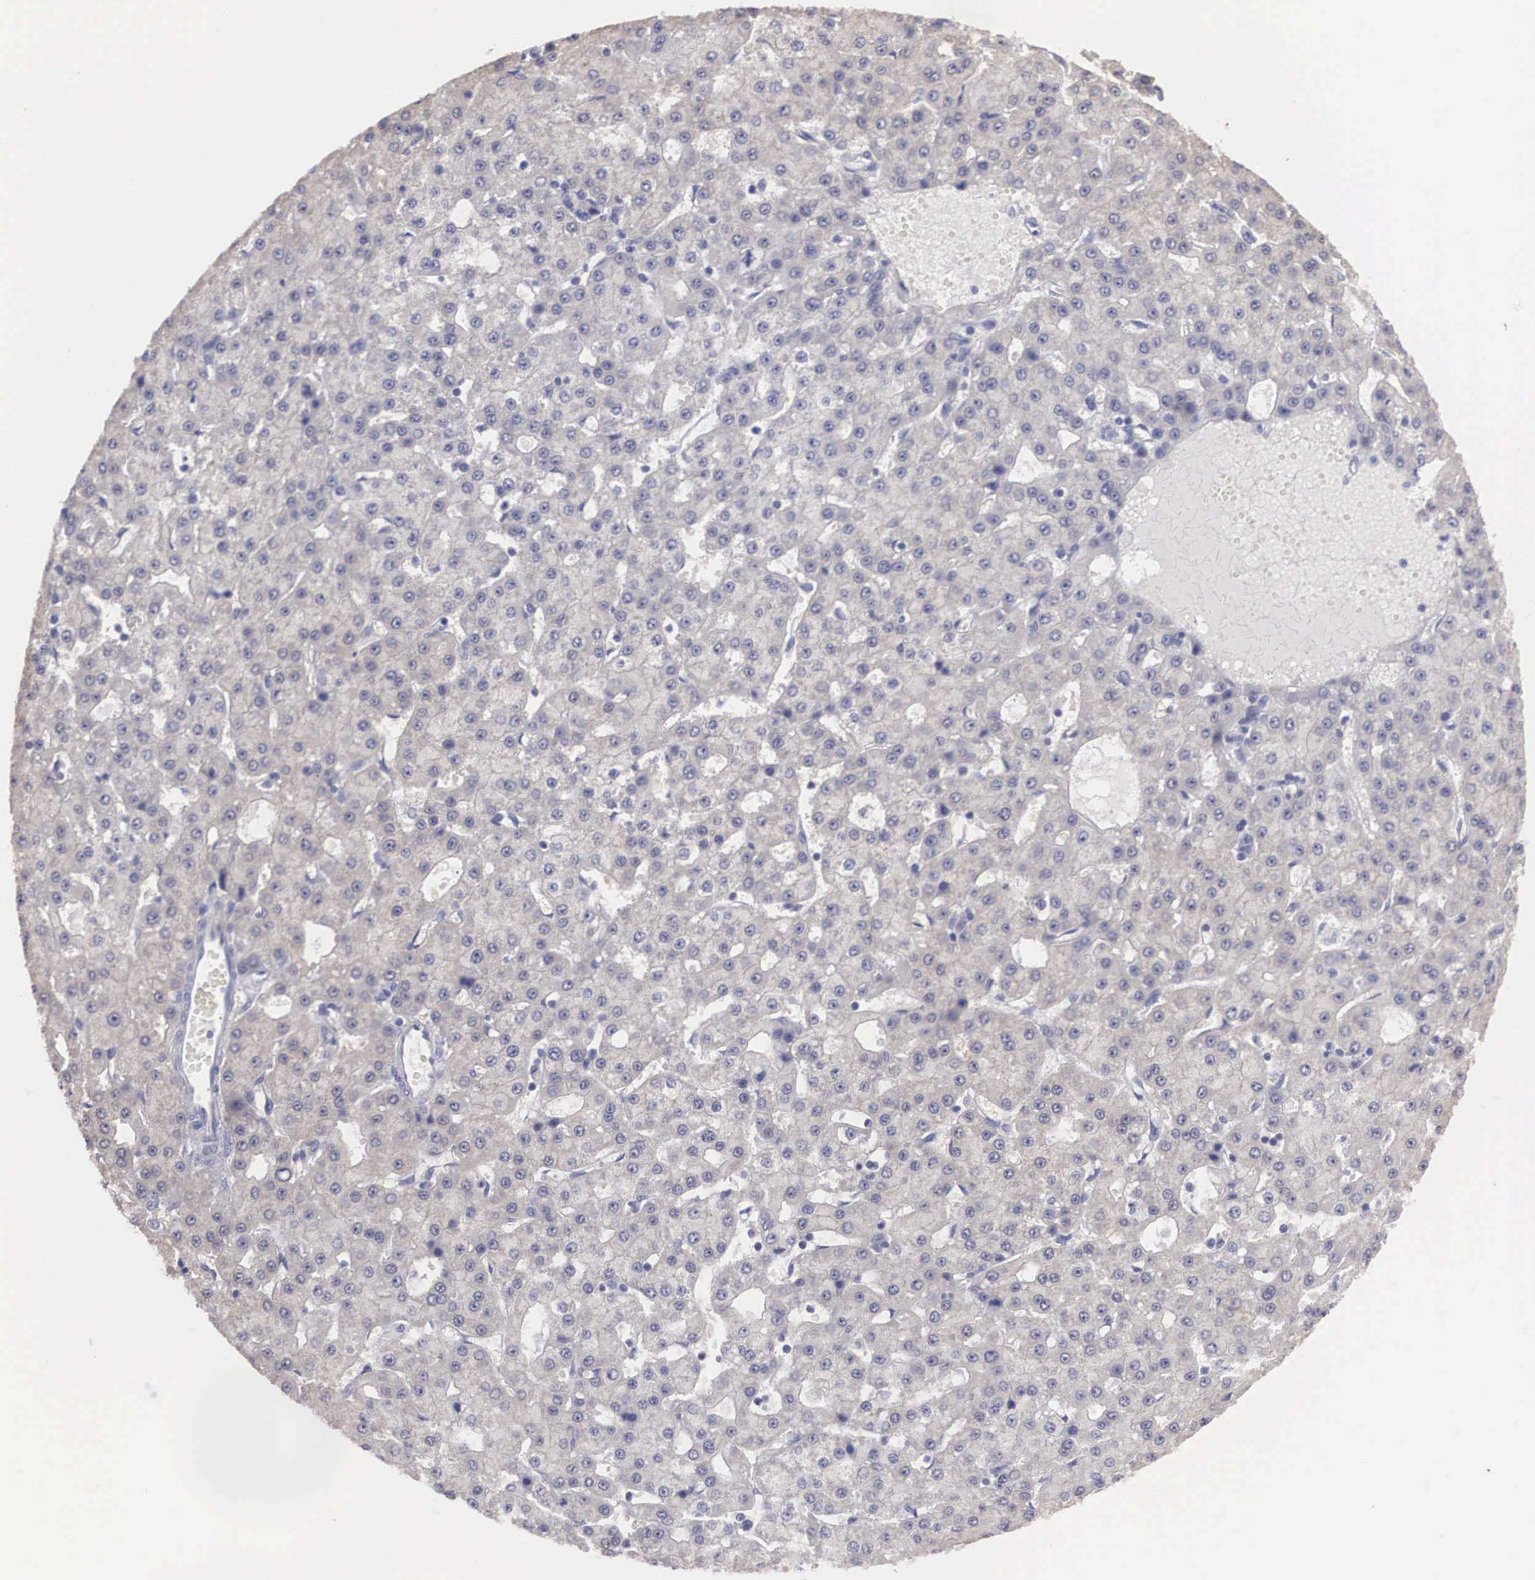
{"staining": {"intensity": "weak", "quantity": "25%-75%", "location": "cytoplasmic/membranous"}, "tissue": "liver cancer", "cell_type": "Tumor cells", "image_type": "cancer", "snomed": [{"axis": "morphology", "description": "Carcinoma, Hepatocellular, NOS"}, {"axis": "topography", "description": "Liver"}], "caption": "This micrograph demonstrates liver cancer stained with immunohistochemistry to label a protein in brown. The cytoplasmic/membranous of tumor cells show weak positivity for the protein. Nuclei are counter-stained blue.", "gene": "REPS2", "patient": {"sex": "male", "age": 47}}